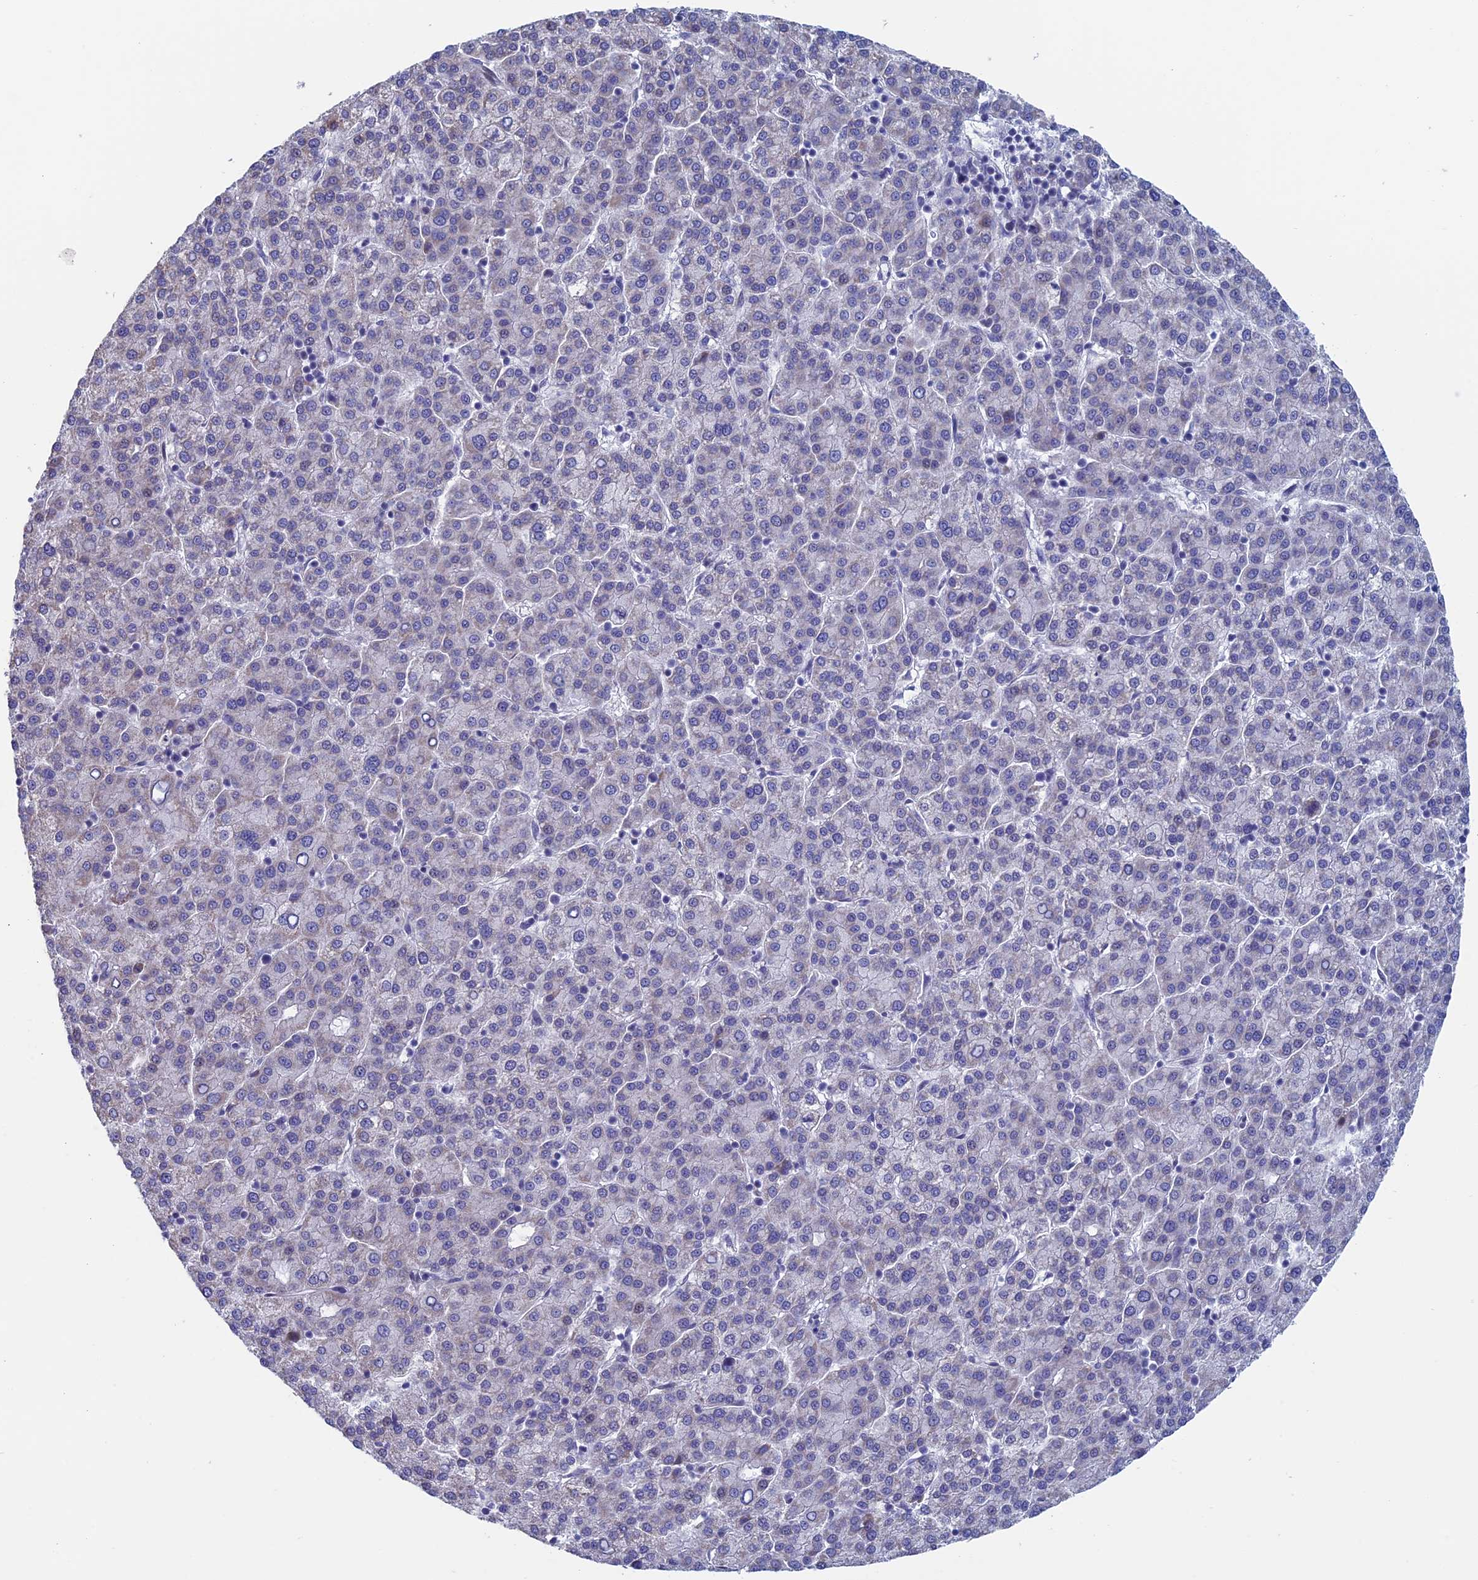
{"staining": {"intensity": "negative", "quantity": "none", "location": "none"}, "tissue": "liver cancer", "cell_type": "Tumor cells", "image_type": "cancer", "snomed": [{"axis": "morphology", "description": "Carcinoma, Hepatocellular, NOS"}, {"axis": "topography", "description": "Liver"}], "caption": "High magnification brightfield microscopy of liver cancer (hepatocellular carcinoma) stained with DAB (3,3'-diaminobenzidine) (brown) and counterstained with hematoxylin (blue): tumor cells show no significant positivity.", "gene": "NIBAN3", "patient": {"sex": "female", "age": 58}}